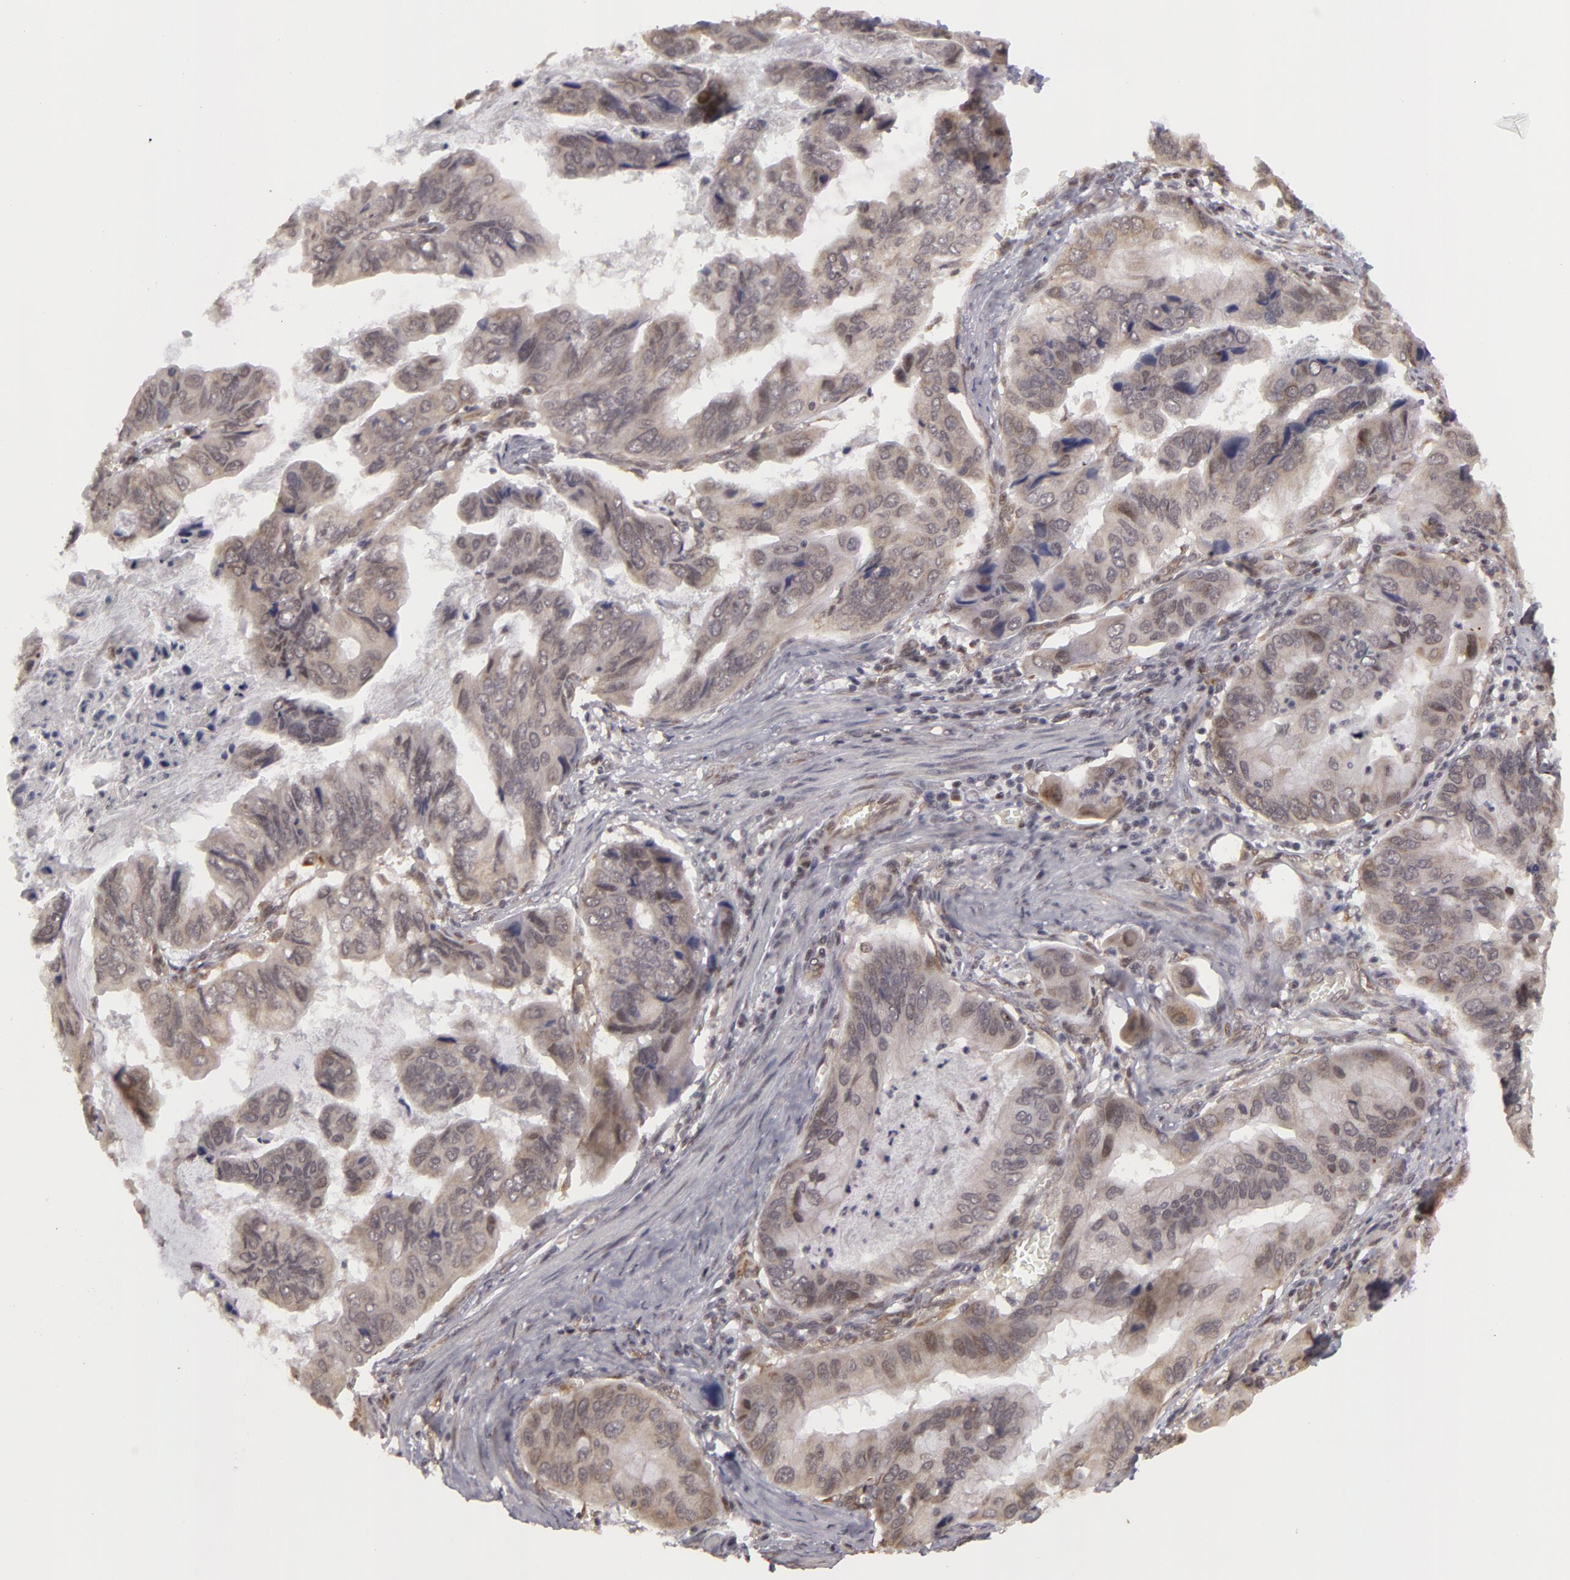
{"staining": {"intensity": "moderate", "quantity": "<25%", "location": "nuclear"}, "tissue": "stomach cancer", "cell_type": "Tumor cells", "image_type": "cancer", "snomed": [{"axis": "morphology", "description": "Adenocarcinoma, NOS"}, {"axis": "topography", "description": "Stomach, upper"}], "caption": "IHC micrograph of neoplastic tissue: human adenocarcinoma (stomach) stained using immunohistochemistry (IHC) reveals low levels of moderate protein expression localized specifically in the nuclear of tumor cells, appearing as a nuclear brown color.", "gene": "ZNF133", "patient": {"sex": "male", "age": 80}}